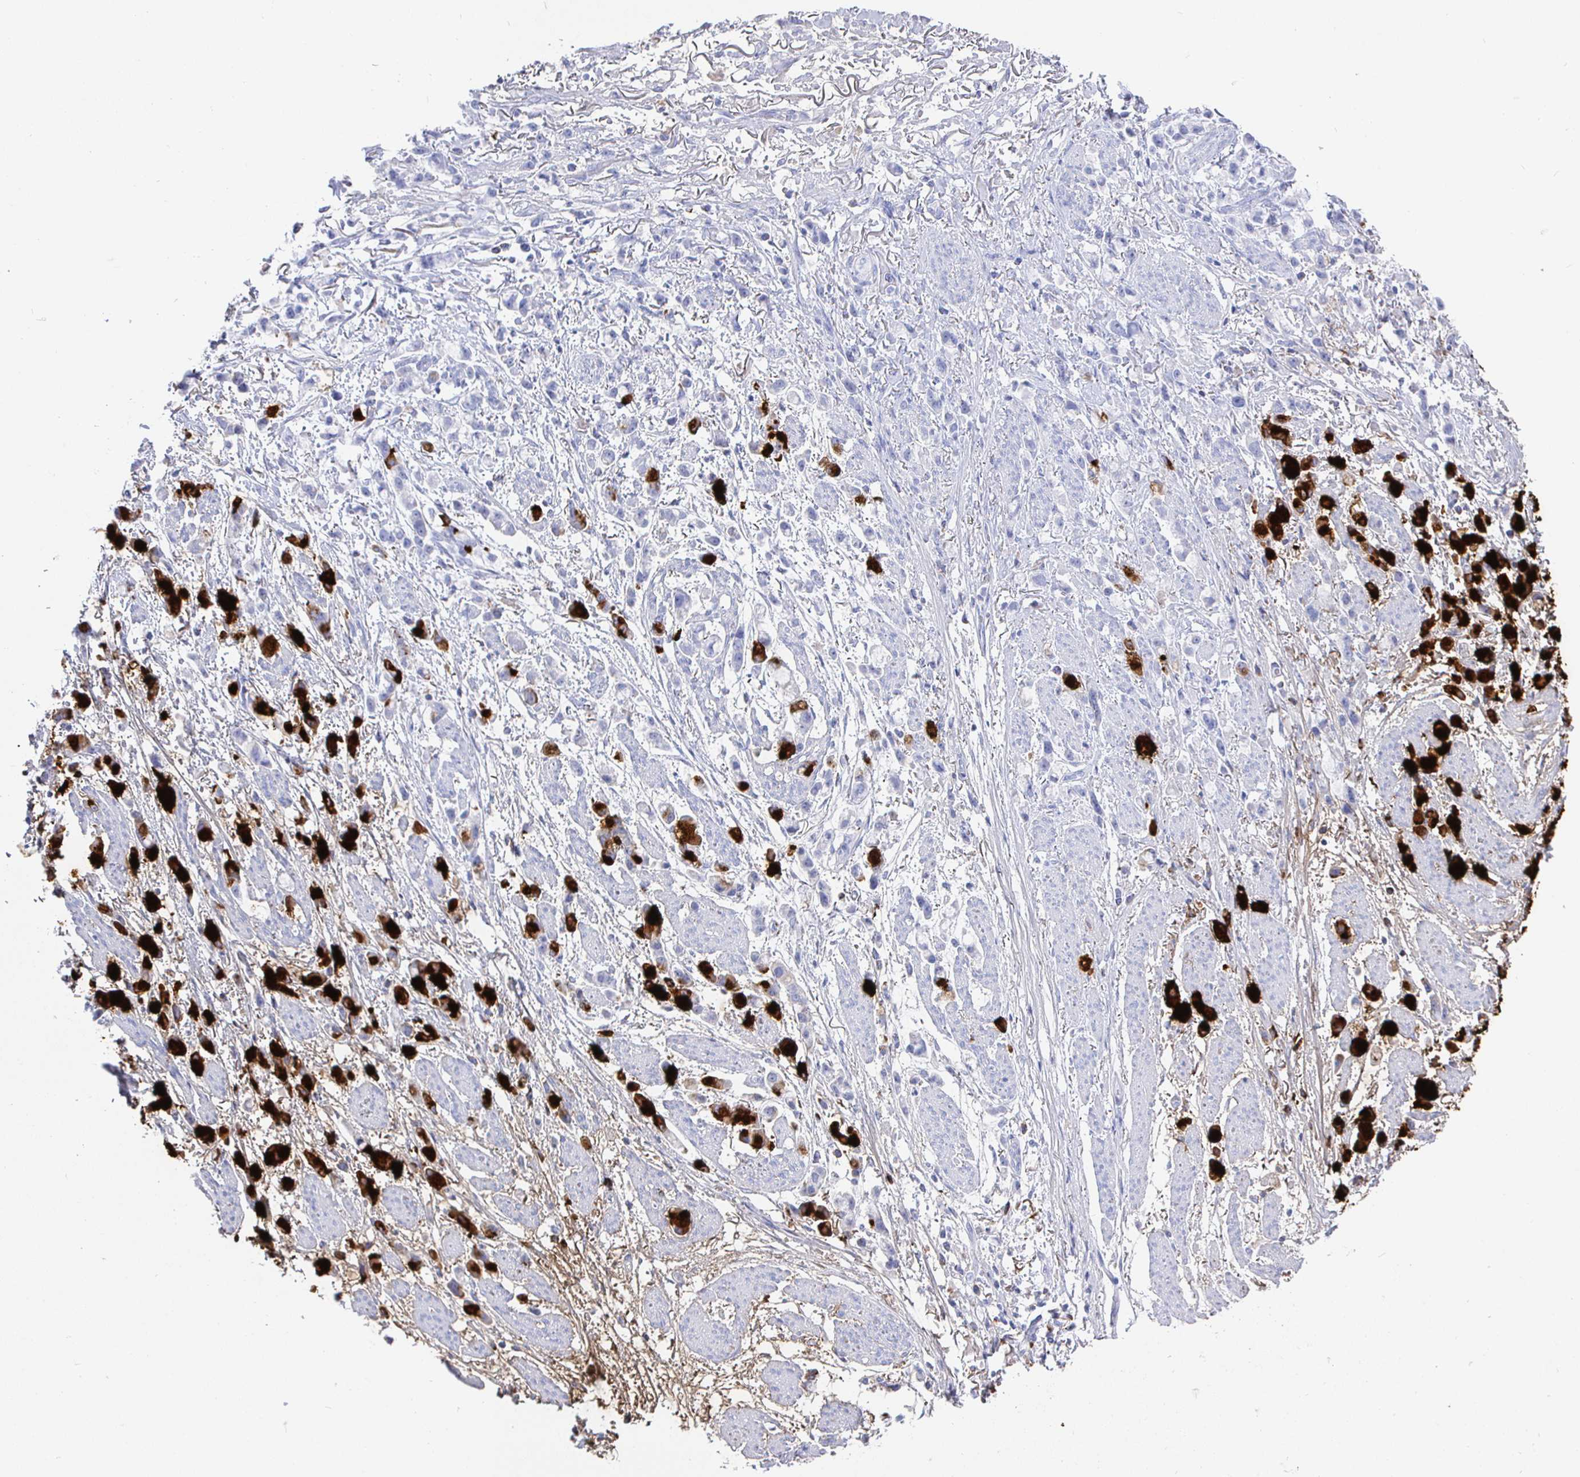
{"staining": {"intensity": "negative", "quantity": "none", "location": "none"}, "tissue": "stomach cancer", "cell_type": "Tumor cells", "image_type": "cancer", "snomed": [{"axis": "morphology", "description": "Adenocarcinoma, NOS"}, {"axis": "topography", "description": "Stomach"}], "caption": "Photomicrograph shows no protein expression in tumor cells of stomach adenocarcinoma tissue. (Brightfield microscopy of DAB immunohistochemistry (IHC) at high magnification).", "gene": "CLCA1", "patient": {"sex": "female", "age": 81}}